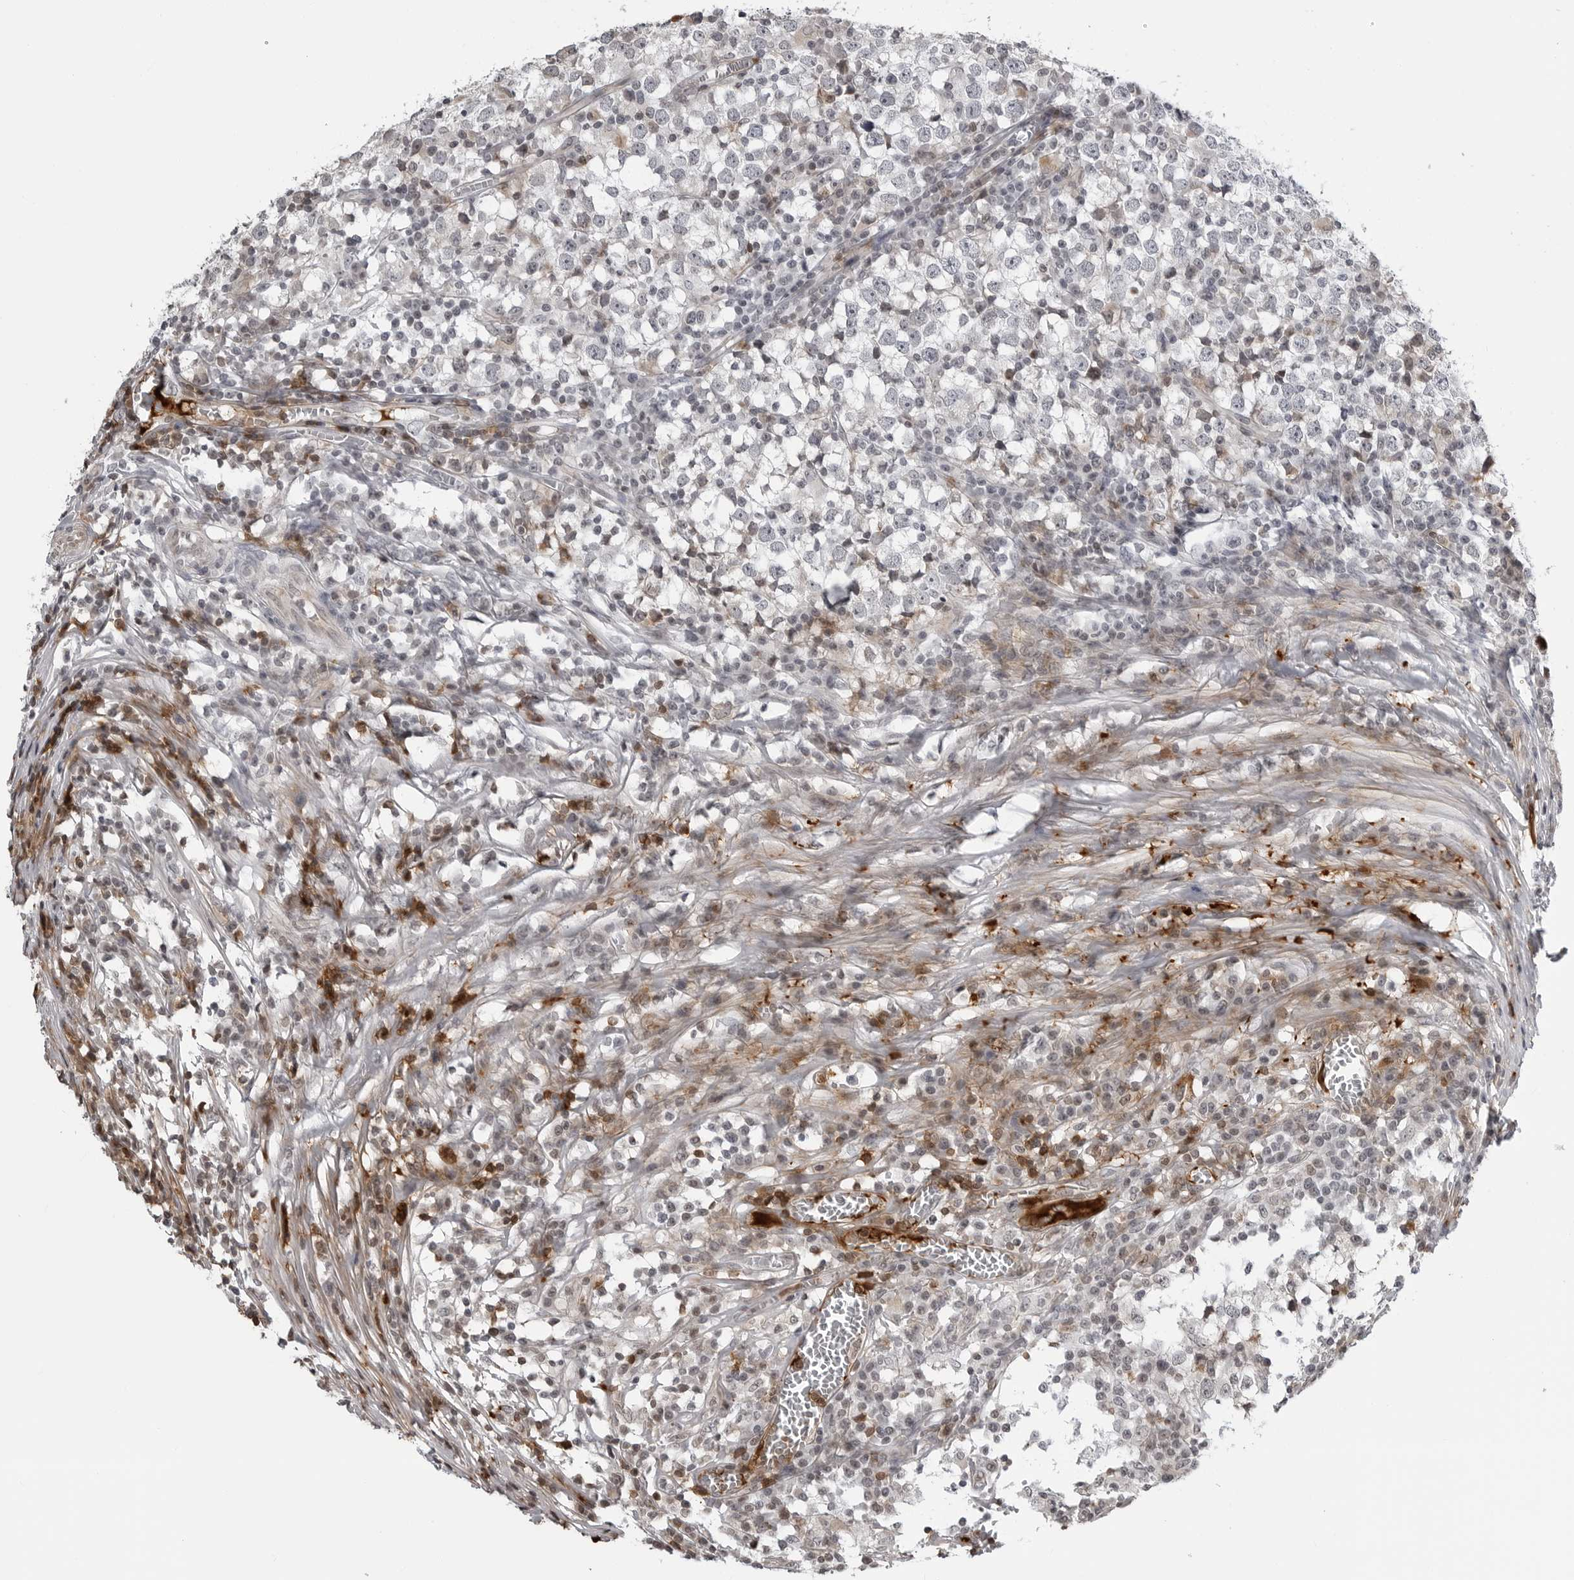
{"staining": {"intensity": "negative", "quantity": "none", "location": "none"}, "tissue": "testis cancer", "cell_type": "Tumor cells", "image_type": "cancer", "snomed": [{"axis": "morphology", "description": "Seminoma, NOS"}, {"axis": "topography", "description": "Testis"}], "caption": "Photomicrograph shows no significant protein positivity in tumor cells of testis cancer.", "gene": "CXCR5", "patient": {"sex": "male", "age": 65}}